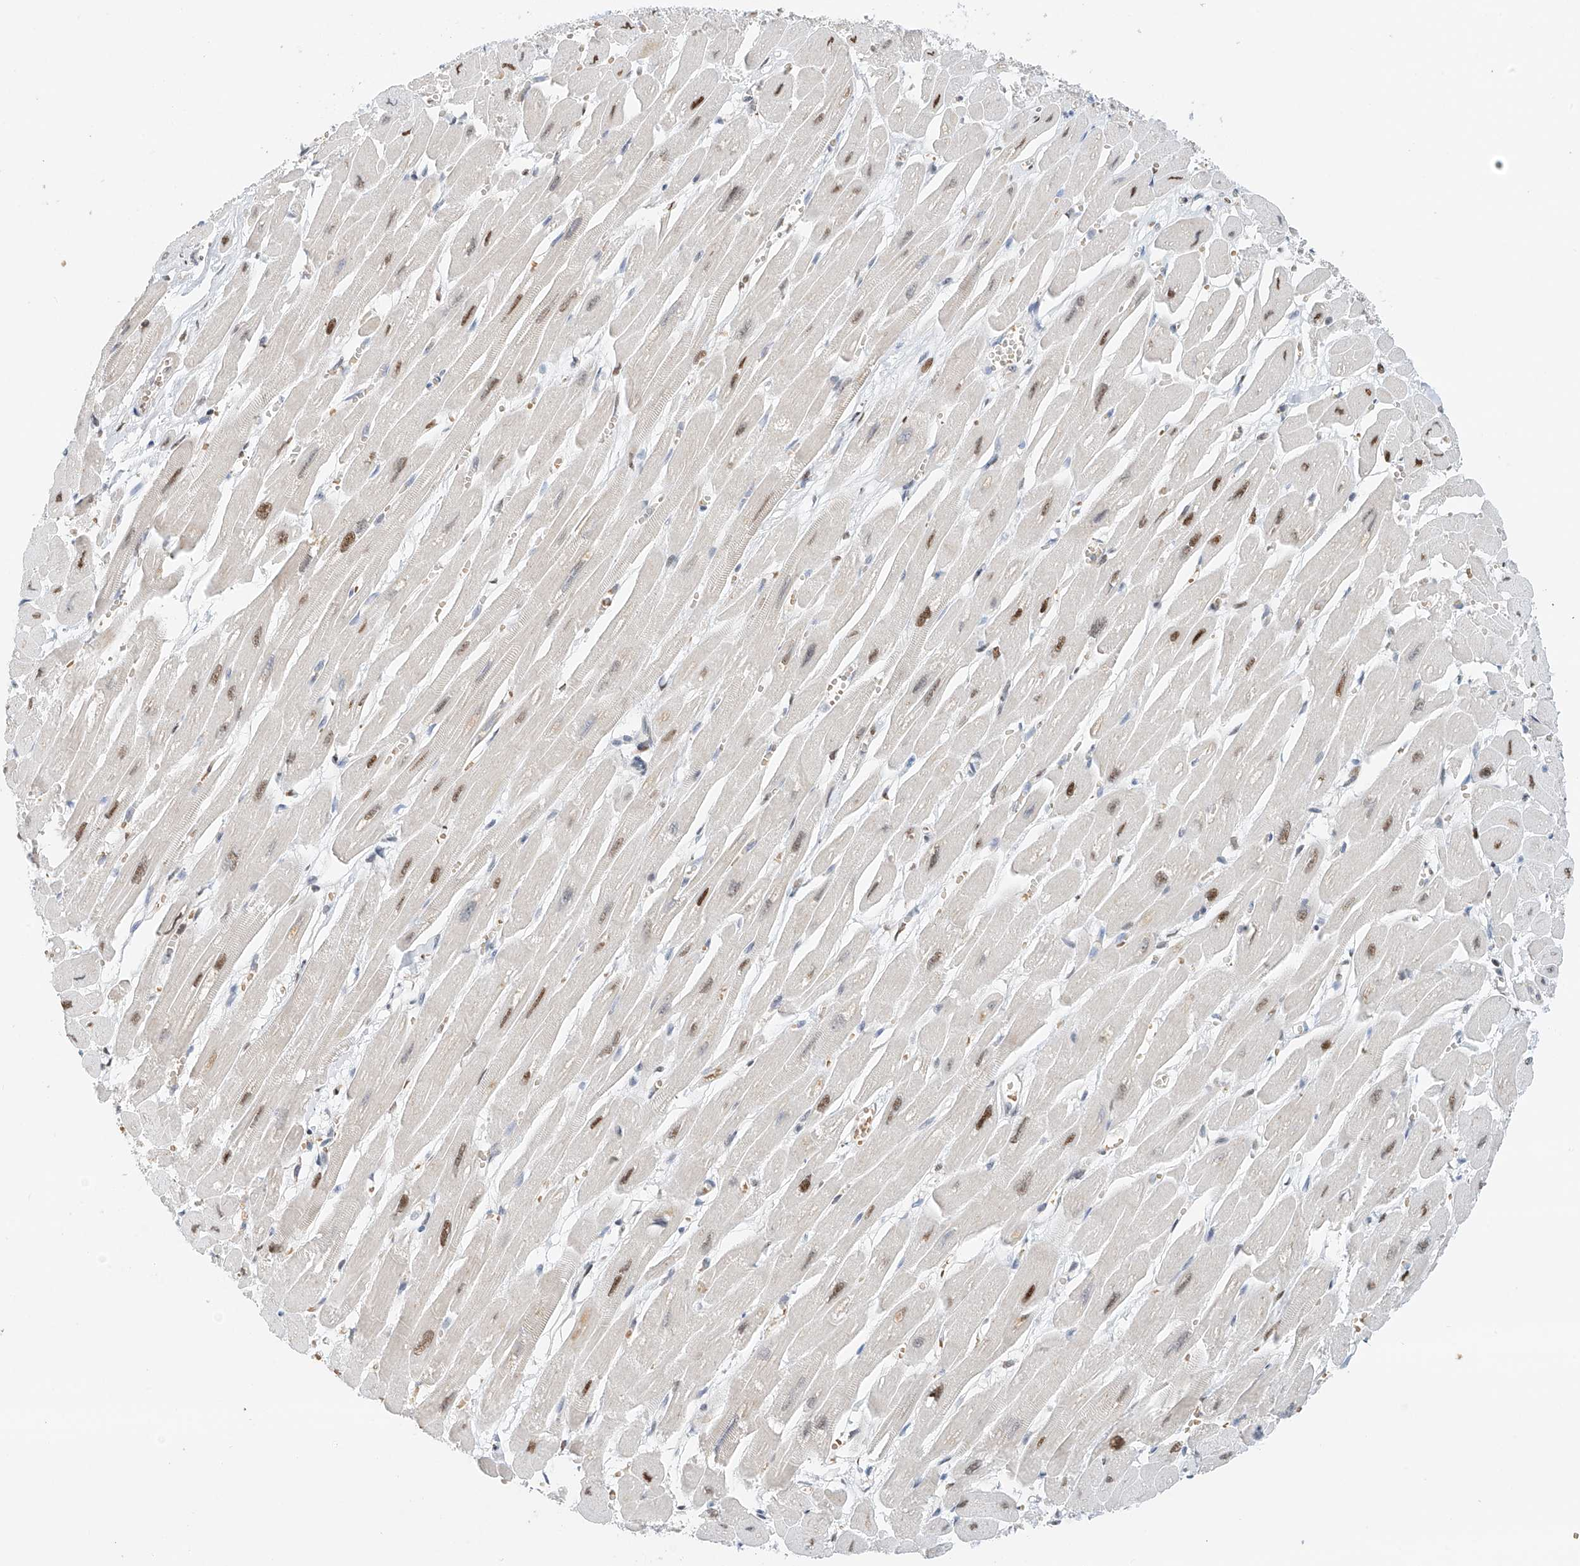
{"staining": {"intensity": "strong", "quantity": "25%-75%", "location": "nuclear"}, "tissue": "heart muscle", "cell_type": "Cardiomyocytes", "image_type": "normal", "snomed": [{"axis": "morphology", "description": "Normal tissue, NOS"}, {"axis": "topography", "description": "Heart"}], "caption": "An image of human heart muscle stained for a protein reveals strong nuclear brown staining in cardiomyocytes. (Brightfield microscopy of DAB IHC at high magnification).", "gene": "ZNF514", "patient": {"sex": "female", "age": 54}}